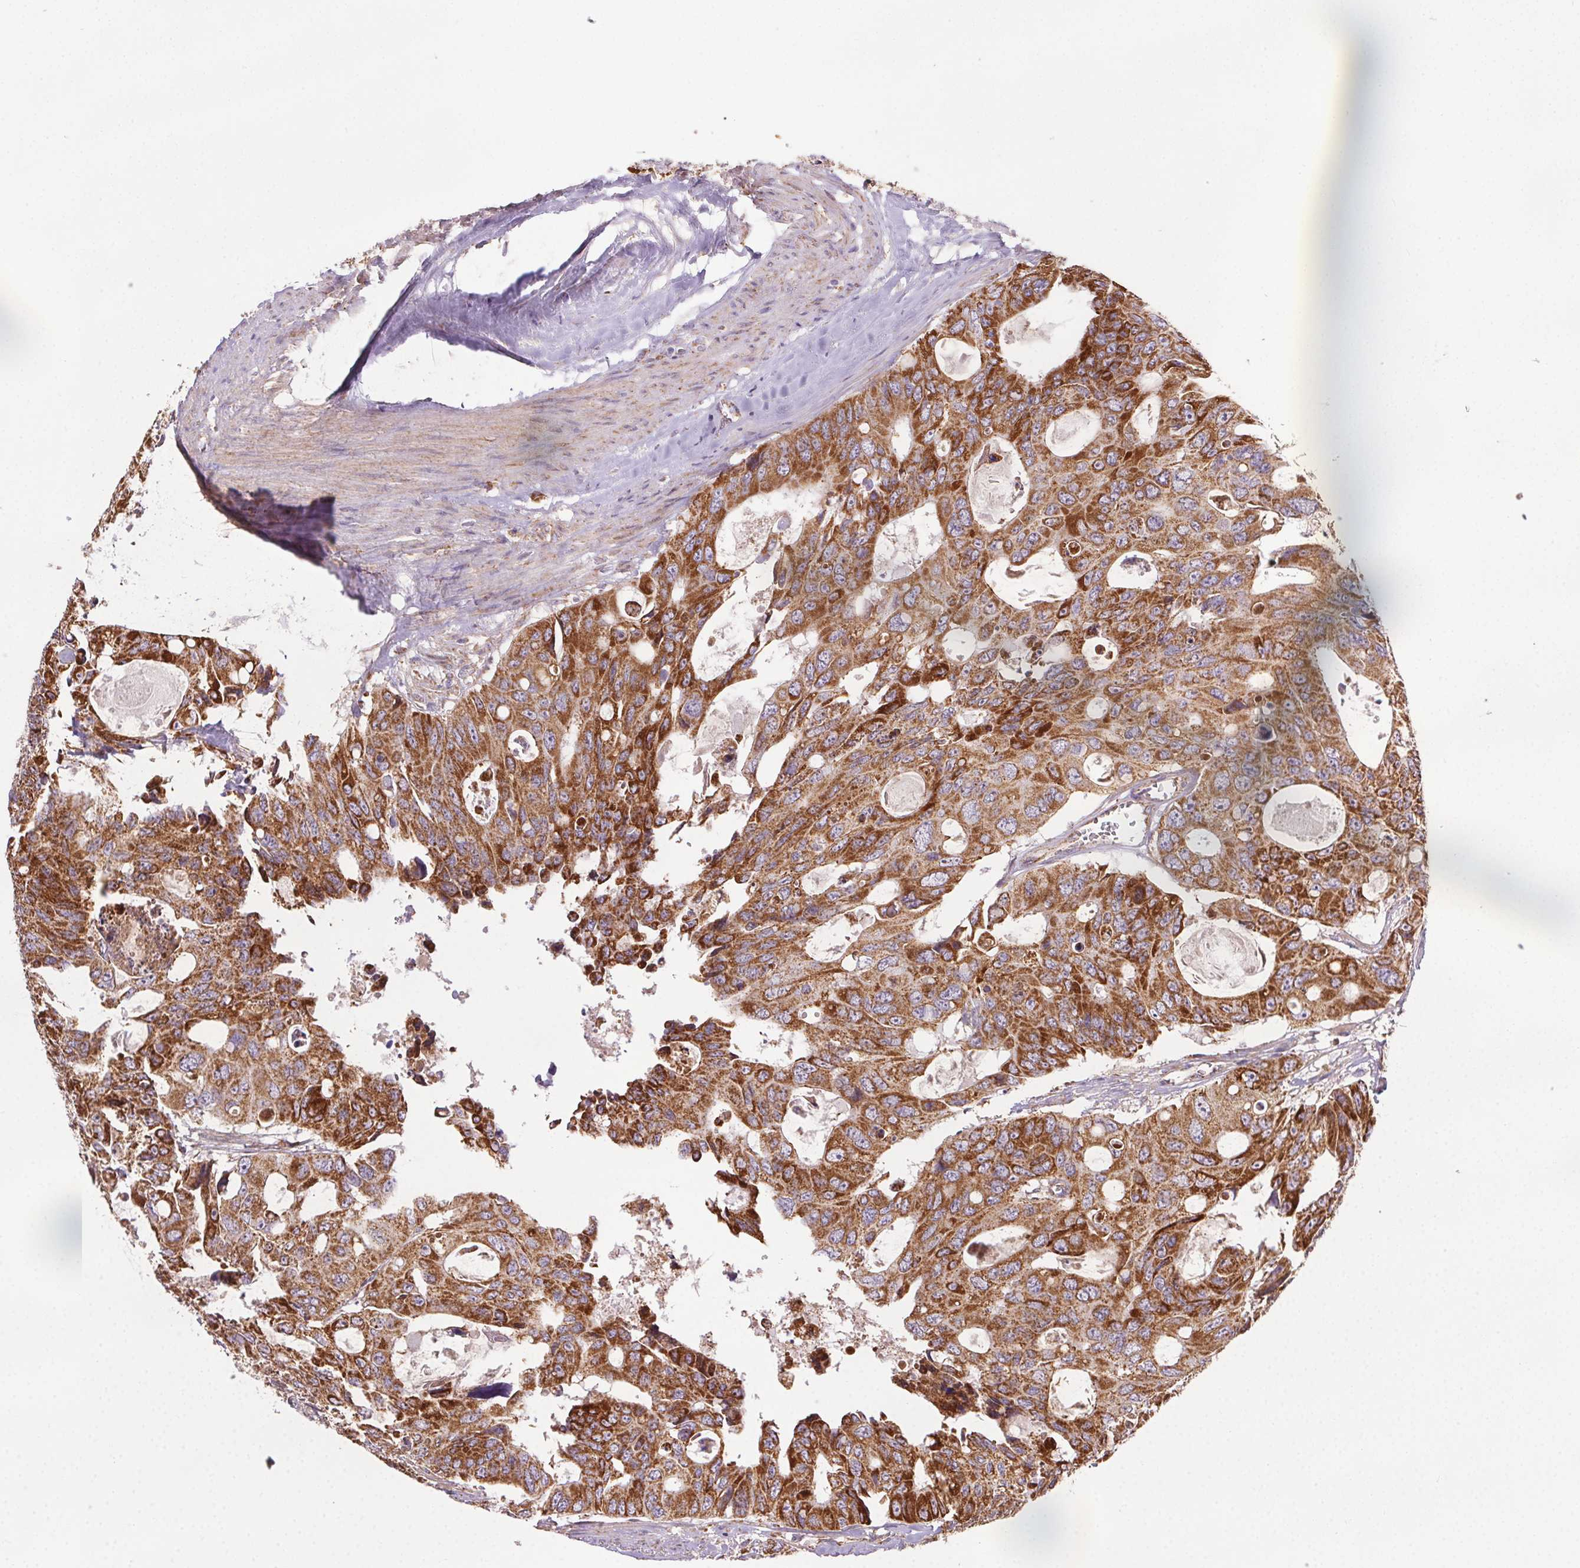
{"staining": {"intensity": "strong", "quantity": ">75%", "location": "cytoplasmic/membranous"}, "tissue": "colorectal cancer", "cell_type": "Tumor cells", "image_type": "cancer", "snomed": [{"axis": "morphology", "description": "Adenocarcinoma, NOS"}, {"axis": "topography", "description": "Rectum"}], "caption": "Brown immunohistochemical staining in human colorectal cancer exhibits strong cytoplasmic/membranous positivity in about >75% of tumor cells.", "gene": "CLPB", "patient": {"sex": "male", "age": 76}}